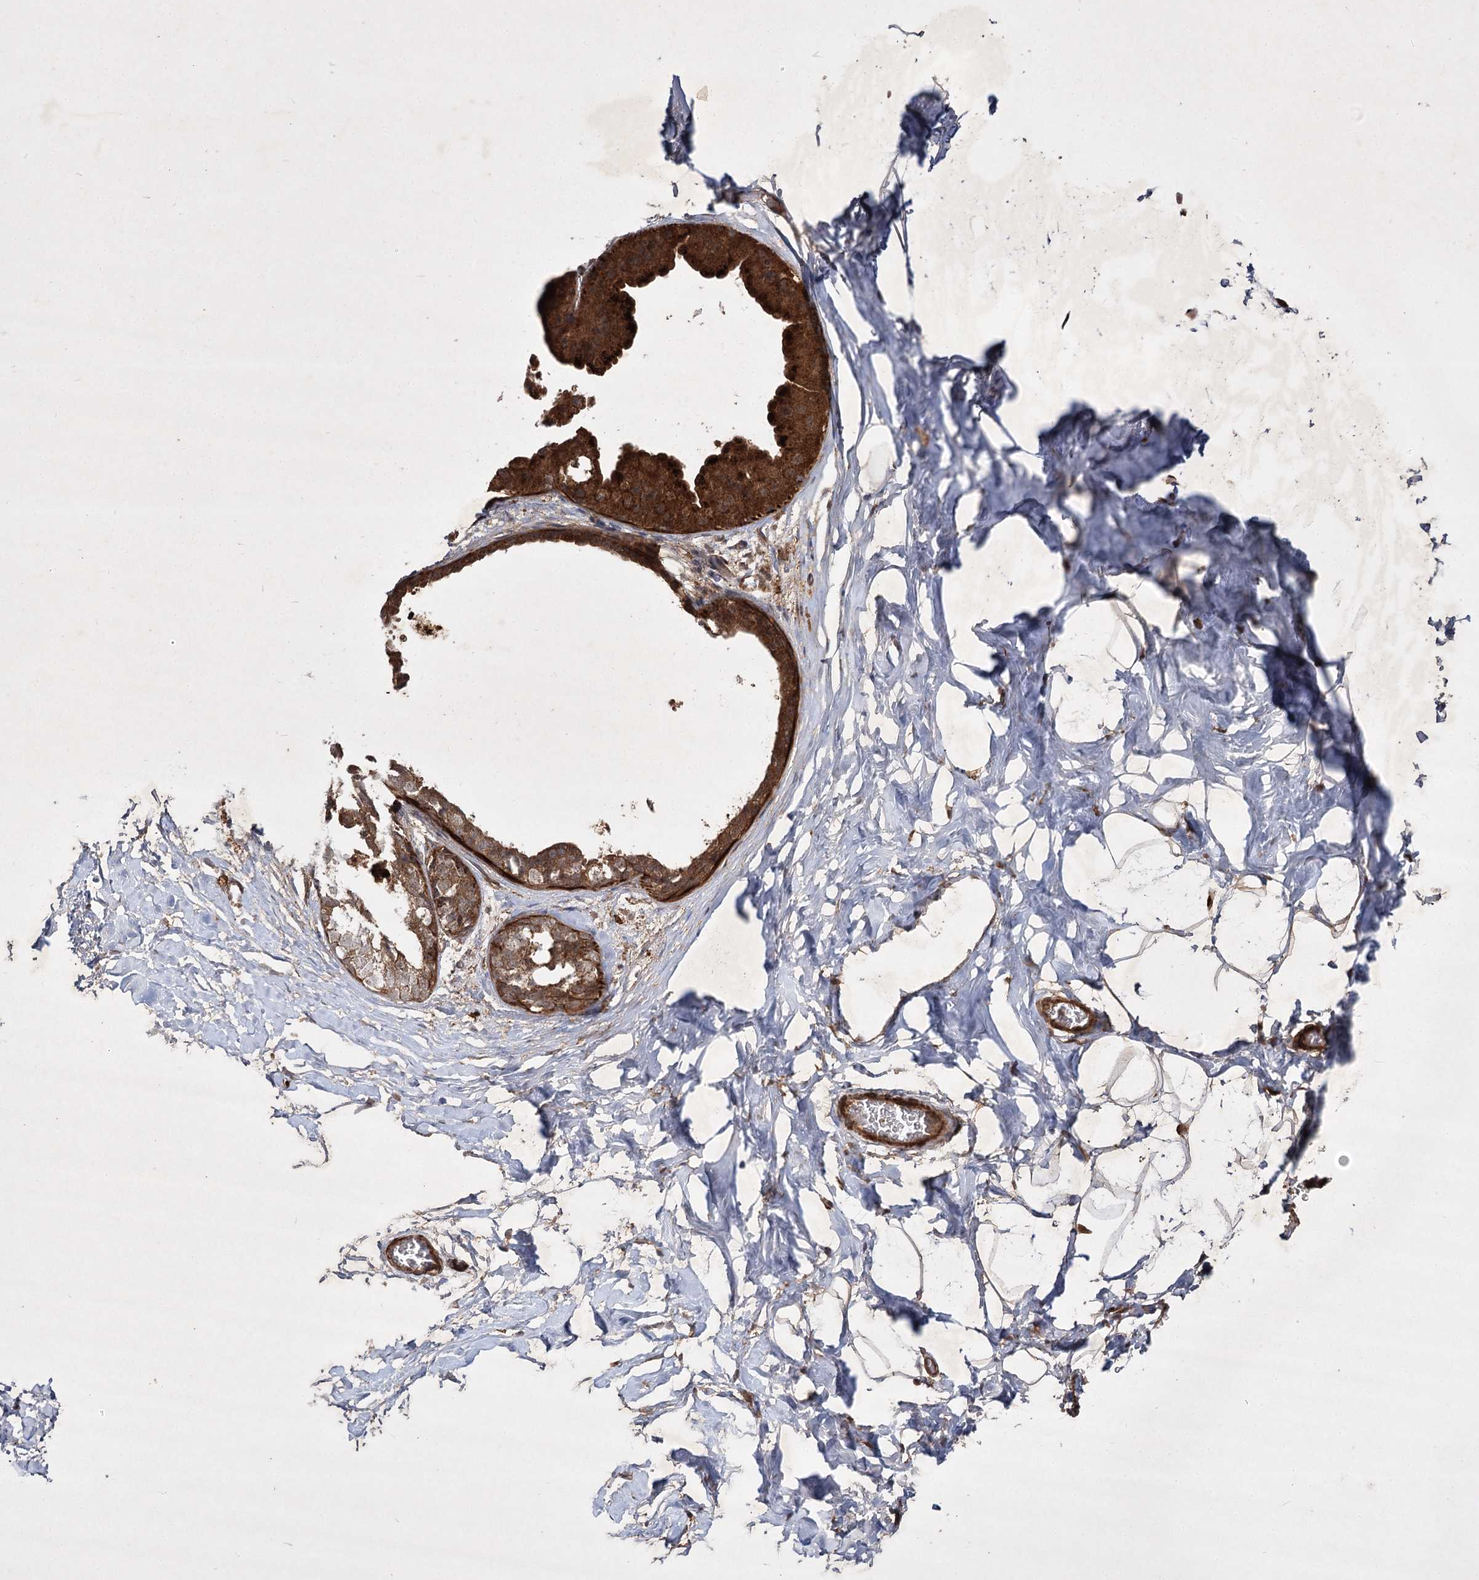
{"staining": {"intensity": "moderate", "quantity": ">75%", "location": "cytoplasmic/membranous"}, "tissue": "adipose tissue", "cell_type": "Adipocytes", "image_type": "normal", "snomed": [{"axis": "morphology", "description": "Normal tissue, NOS"}, {"axis": "morphology", "description": "Fibrosis, NOS"}, {"axis": "topography", "description": "Breast"}, {"axis": "topography", "description": "Adipose tissue"}], "caption": "Immunohistochemical staining of benign human adipose tissue demonstrates moderate cytoplasmic/membranous protein positivity in about >75% of adipocytes.", "gene": "DNAJC13", "patient": {"sex": "female", "age": 39}}